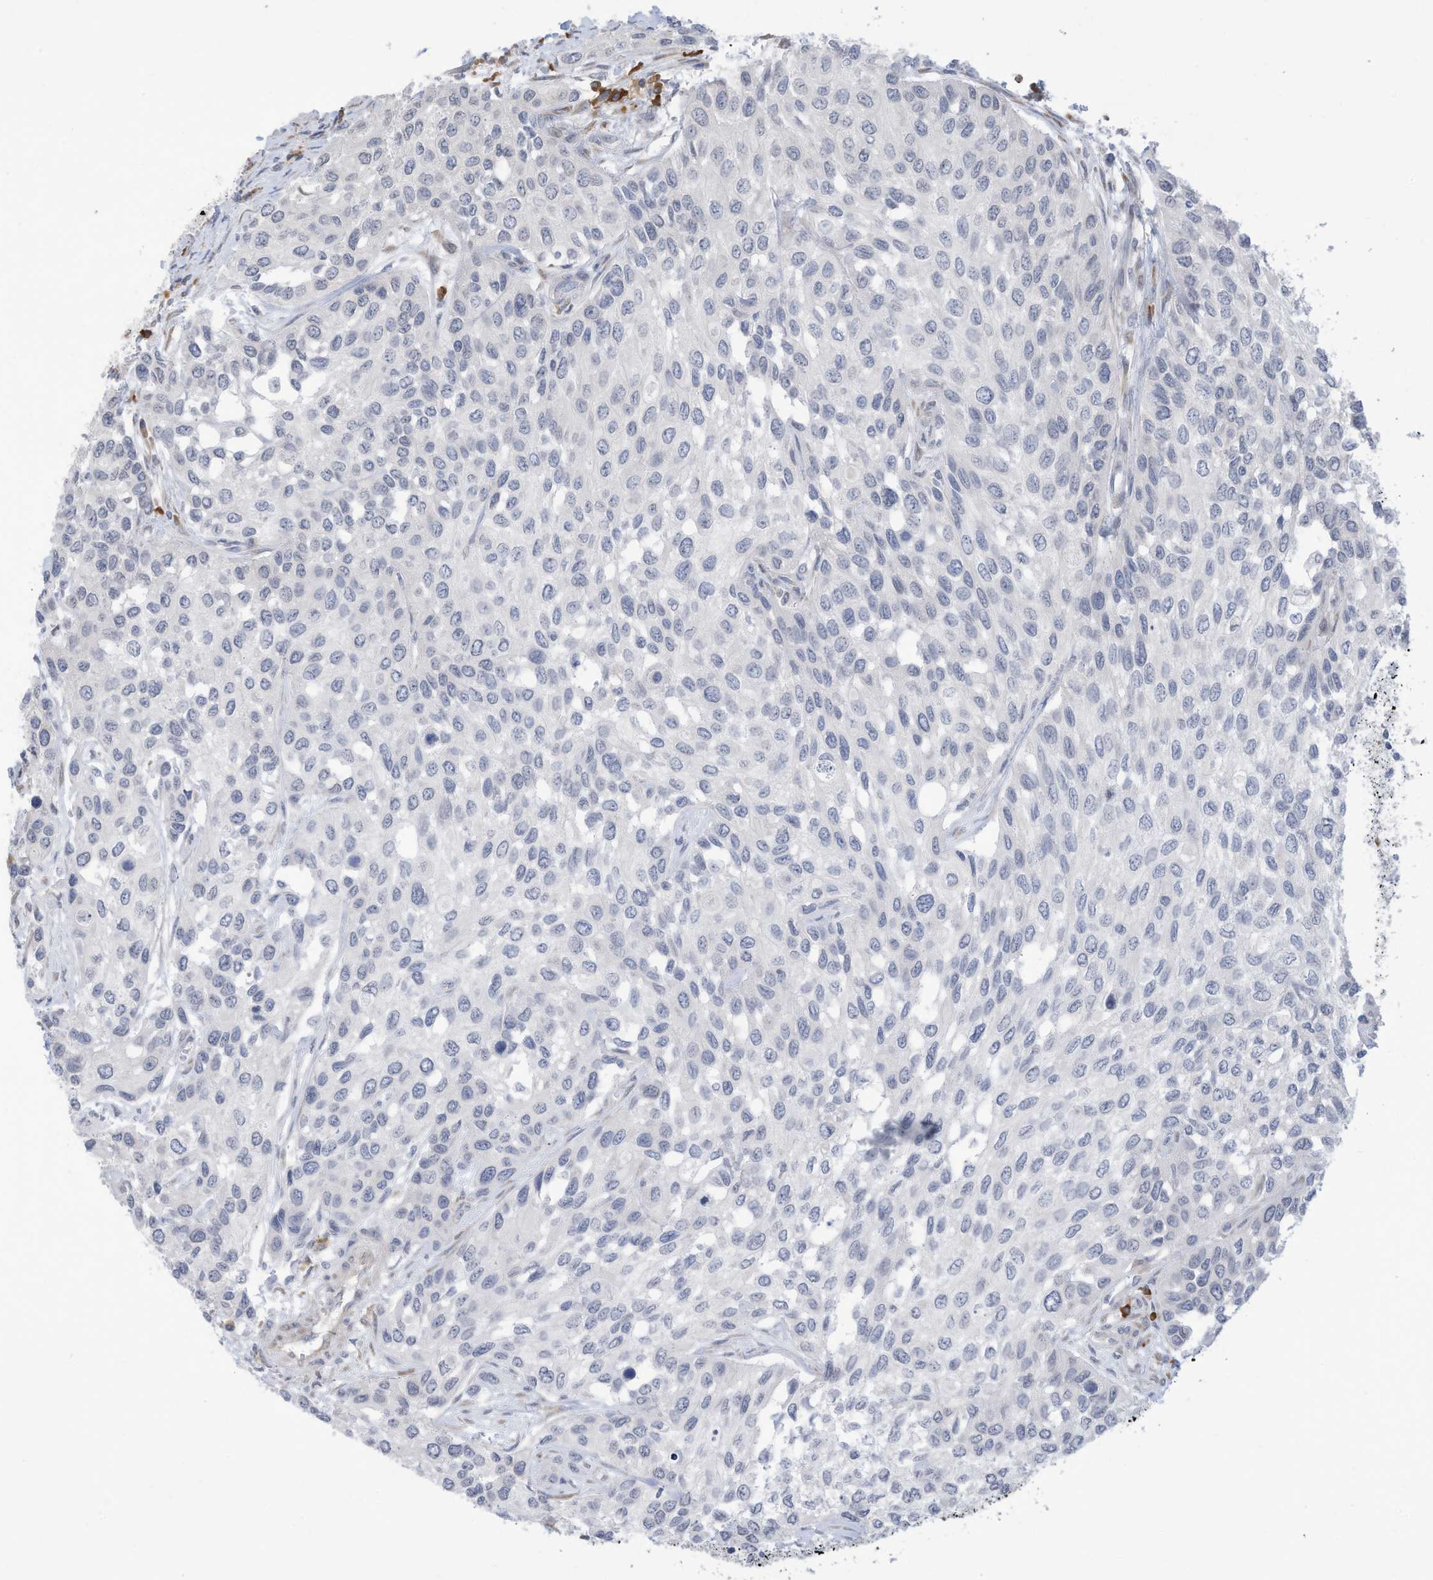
{"staining": {"intensity": "negative", "quantity": "none", "location": "none"}, "tissue": "urothelial cancer", "cell_type": "Tumor cells", "image_type": "cancer", "snomed": [{"axis": "morphology", "description": "Normal tissue, NOS"}, {"axis": "morphology", "description": "Urothelial carcinoma, High grade"}, {"axis": "topography", "description": "Vascular tissue"}, {"axis": "topography", "description": "Urinary bladder"}], "caption": "Immunohistochemistry of high-grade urothelial carcinoma displays no positivity in tumor cells. (DAB (3,3'-diaminobenzidine) IHC, high magnification).", "gene": "ZNF292", "patient": {"sex": "female", "age": 56}}